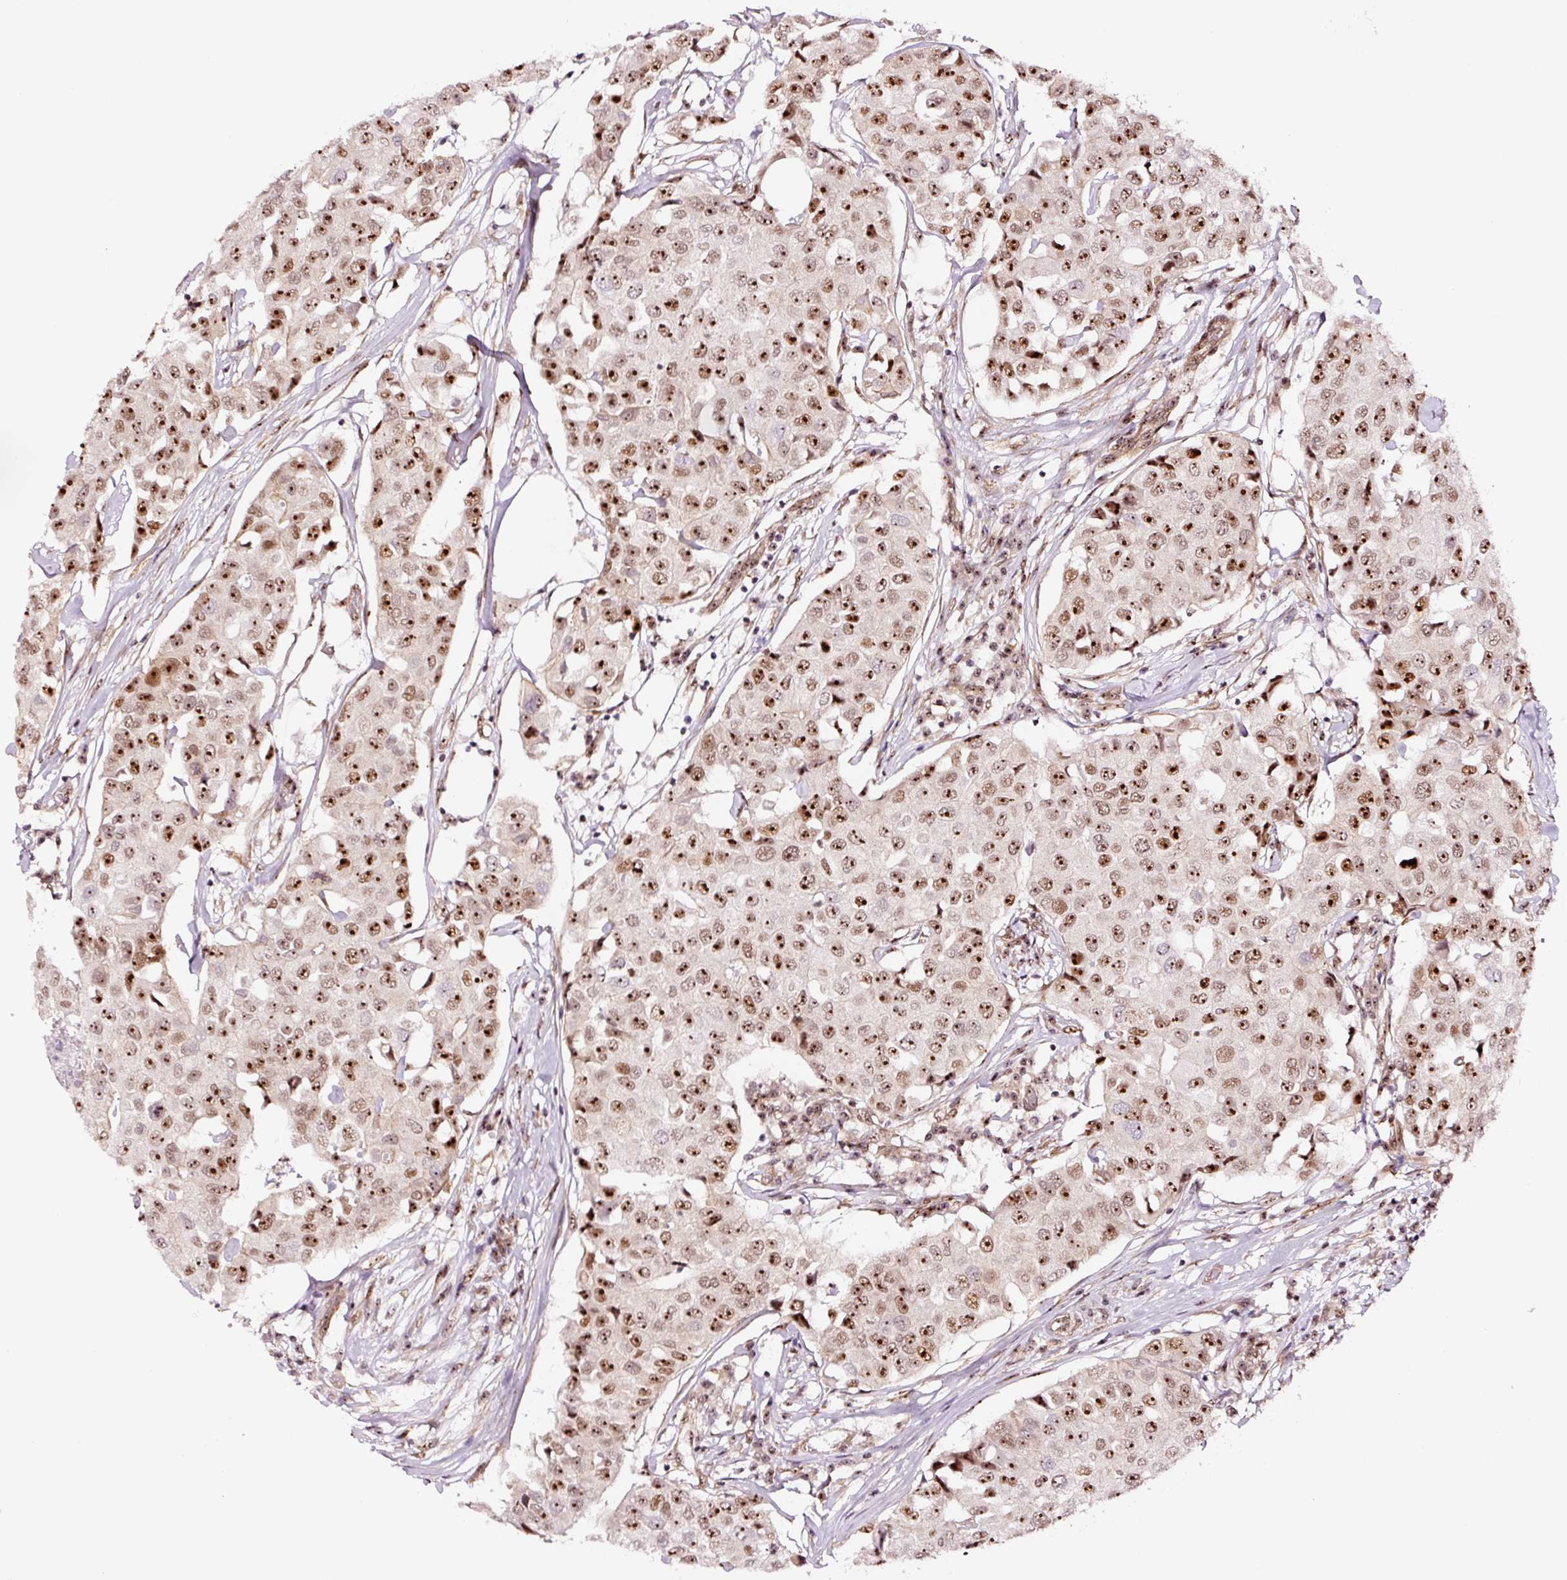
{"staining": {"intensity": "strong", "quantity": ">75%", "location": "nuclear"}, "tissue": "breast cancer", "cell_type": "Tumor cells", "image_type": "cancer", "snomed": [{"axis": "morphology", "description": "Duct carcinoma"}, {"axis": "topography", "description": "Breast"}], "caption": "Protein analysis of breast cancer (infiltrating ductal carcinoma) tissue exhibits strong nuclear positivity in approximately >75% of tumor cells. (DAB IHC, brown staining for protein, blue staining for nuclei).", "gene": "GNL3", "patient": {"sex": "female", "age": 80}}